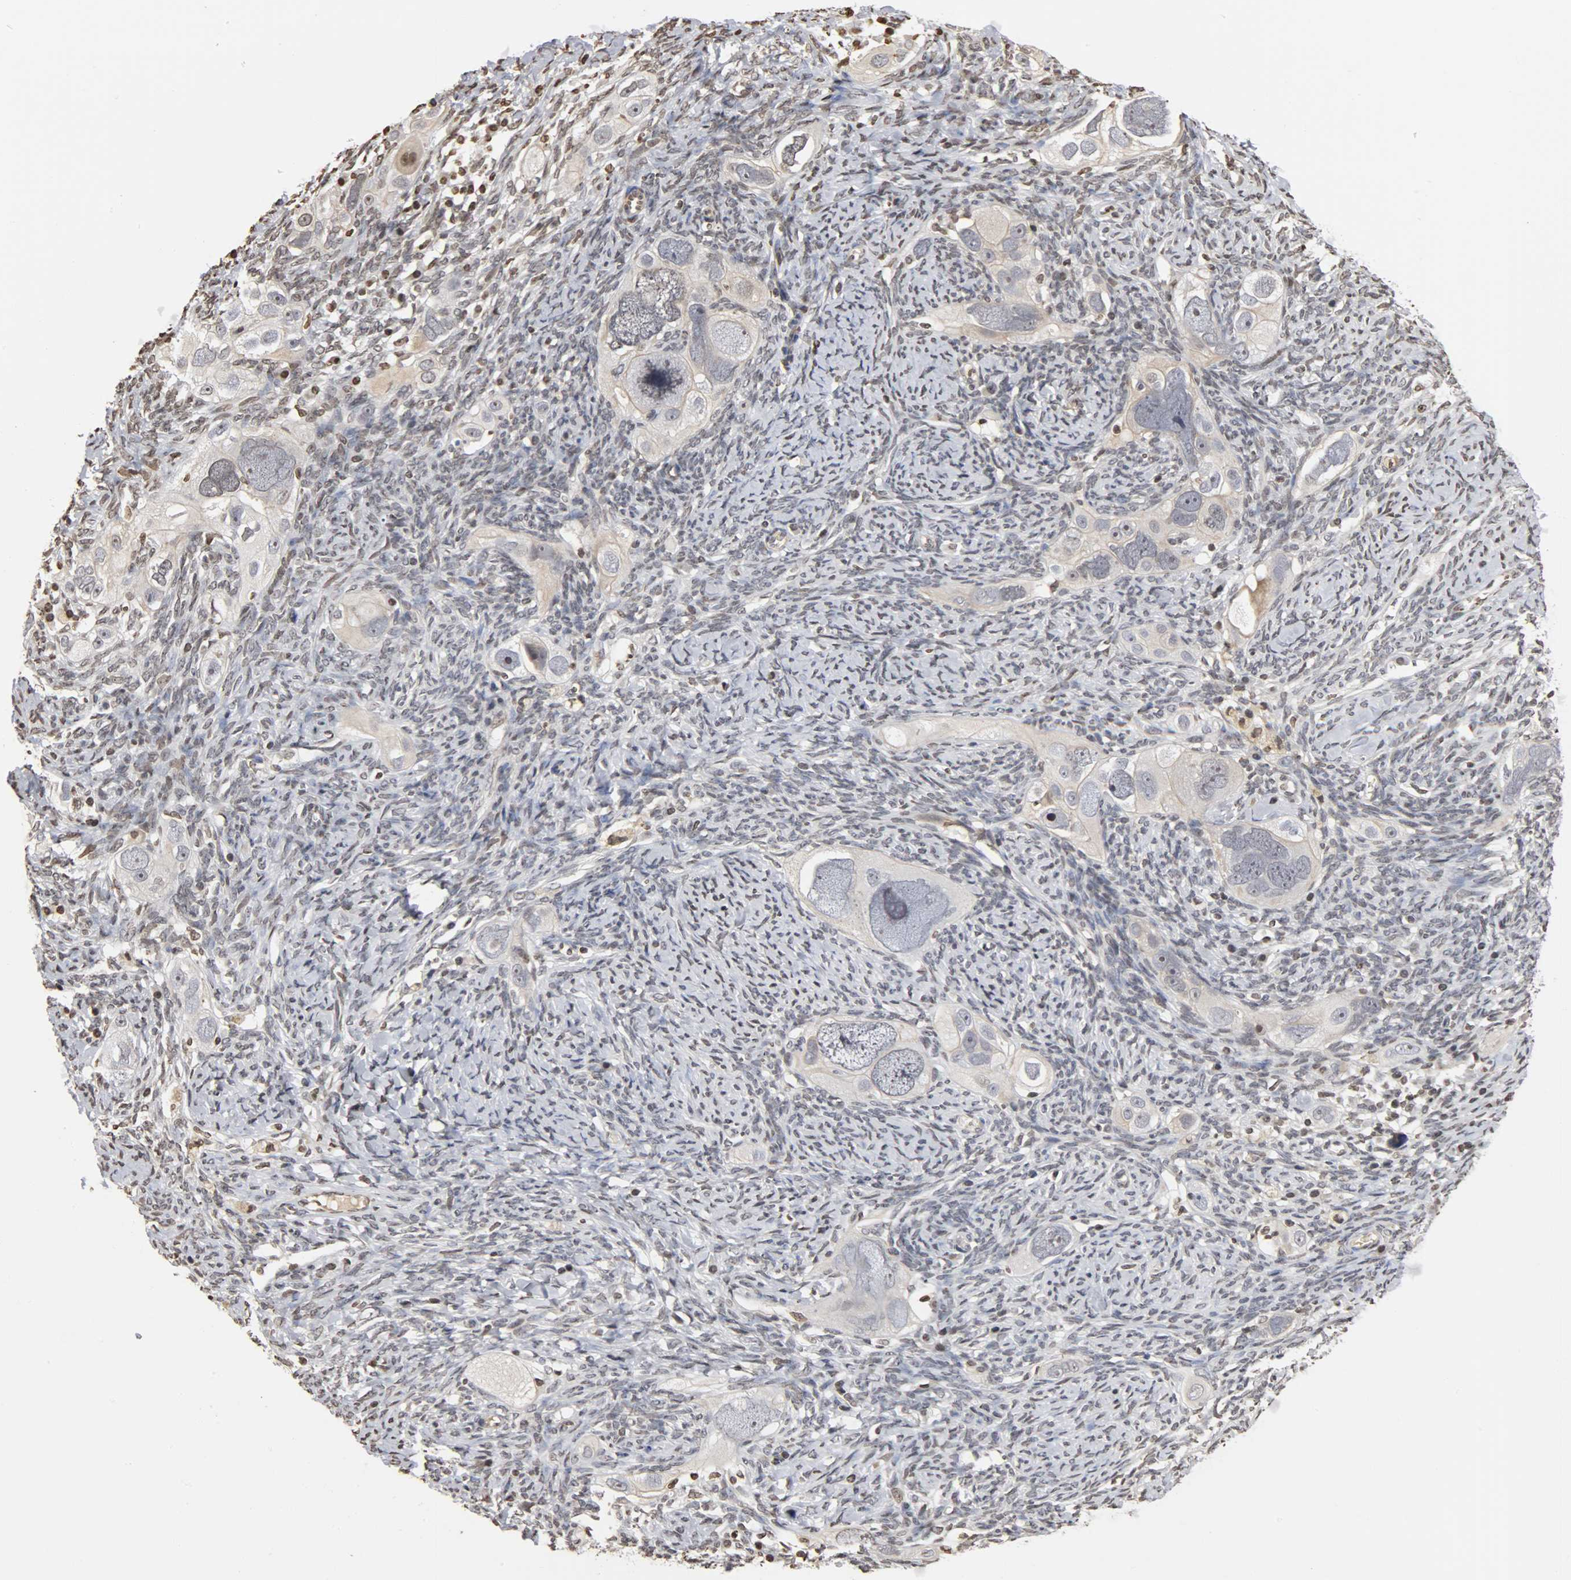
{"staining": {"intensity": "weak", "quantity": "<25%", "location": "nuclear"}, "tissue": "ovarian cancer", "cell_type": "Tumor cells", "image_type": "cancer", "snomed": [{"axis": "morphology", "description": "Normal tissue, NOS"}, {"axis": "morphology", "description": "Cystadenocarcinoma, serous, NOS"}, {"axis": "topography", "description": "Ovary"}], "caption": "IHC histopathology image of serous cystadenocarcinoma (ovarian) stained for a protein (brown), which shows no positivity in tumor cells. (Brightfield microscopy of DAB immunohistochemistry at high magnification).", "gene": "ERCC2", "patient": {"sex": "female", "age": 62}}